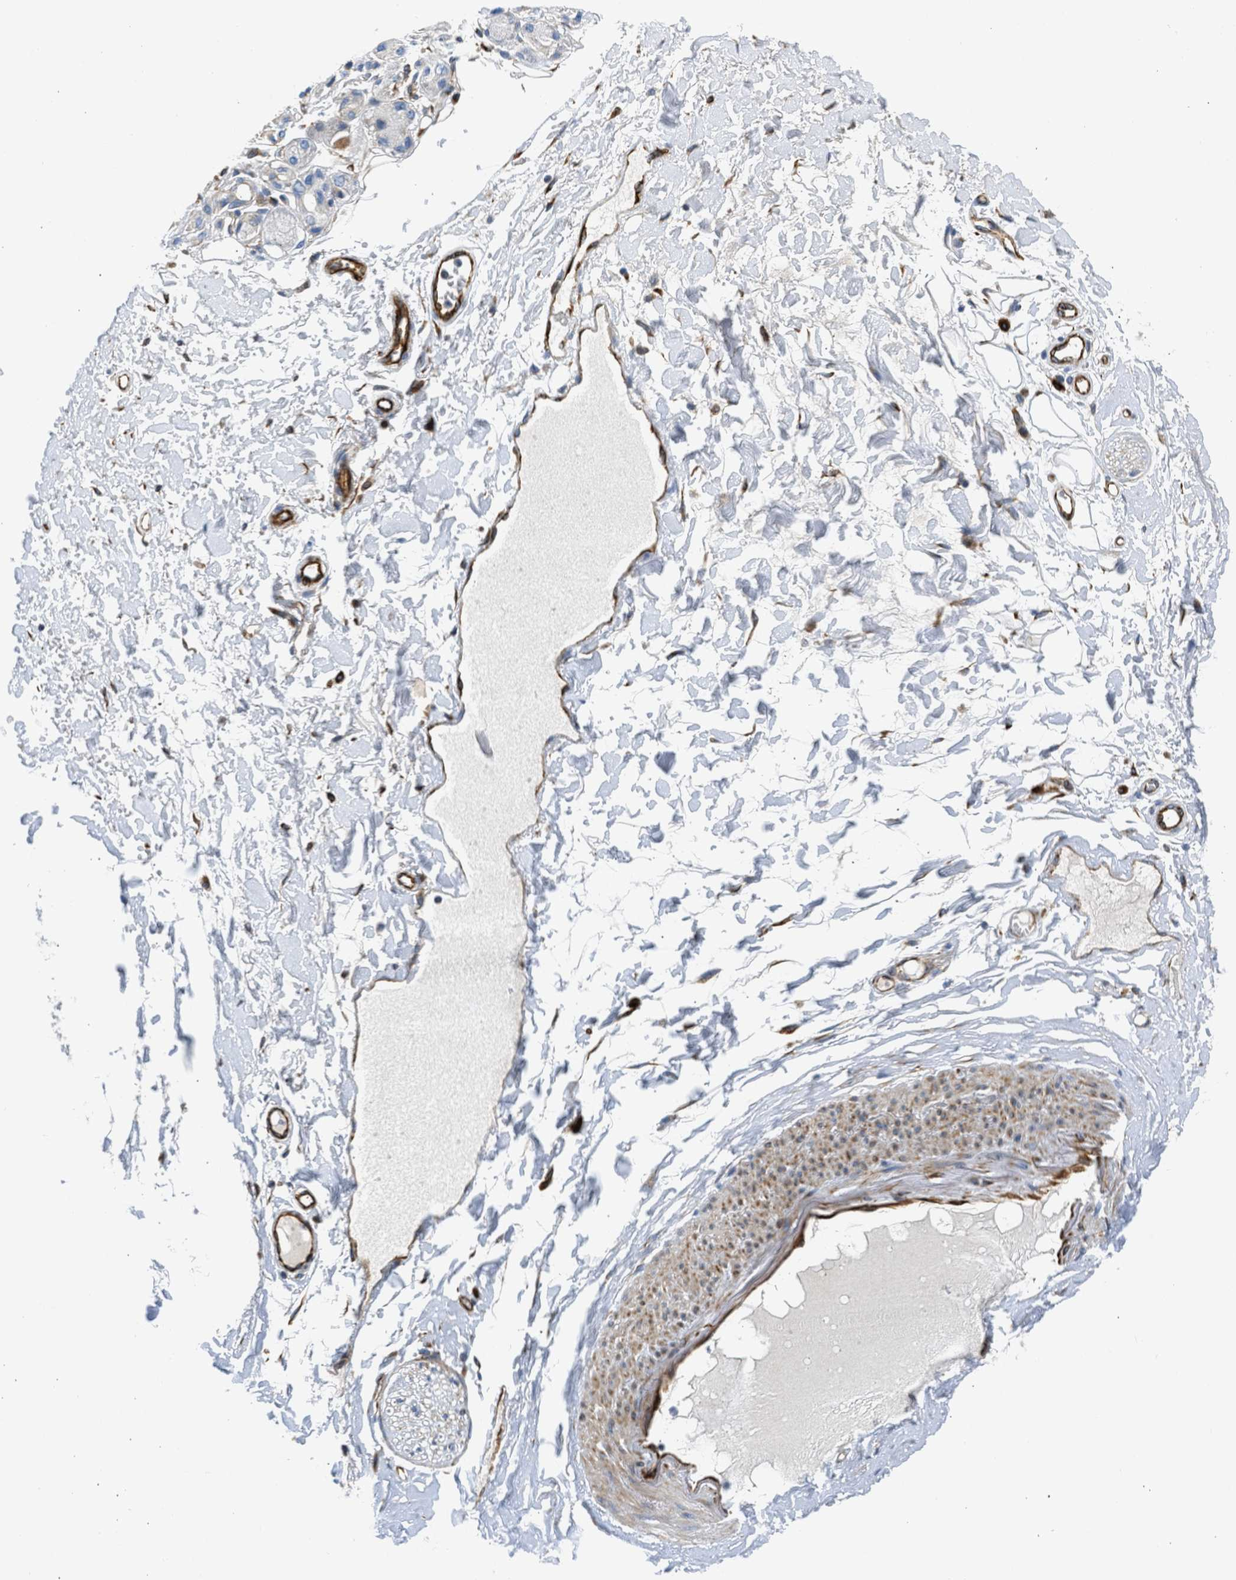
{"staining": {"intensity": "strong", "quantity": "25%-75%", "location": "cytoplasmic/membranous"}, "tissue": "adipose tissue", "cell_type": "Adipocytes", "image_type": "normal", "snomed": [{"axis": "morphology", "description": "Normal tissue, NOS"}, {"axis": "morphology", "description": "Inflammation, NOS"}, {"axis": "topography", "description": "Salivary gland"}, {"axis": "topography", "description": "Peripheral nerve tissue"}], "caption": "Normal adipose tissue was stained to show a protein in brown. There is high levels of strong cytoplasmic/membranous staining in approximately 25%-75% of adipocytes.", "gene": "ULK4", "patient": {"sex": "female", "age": 75}}